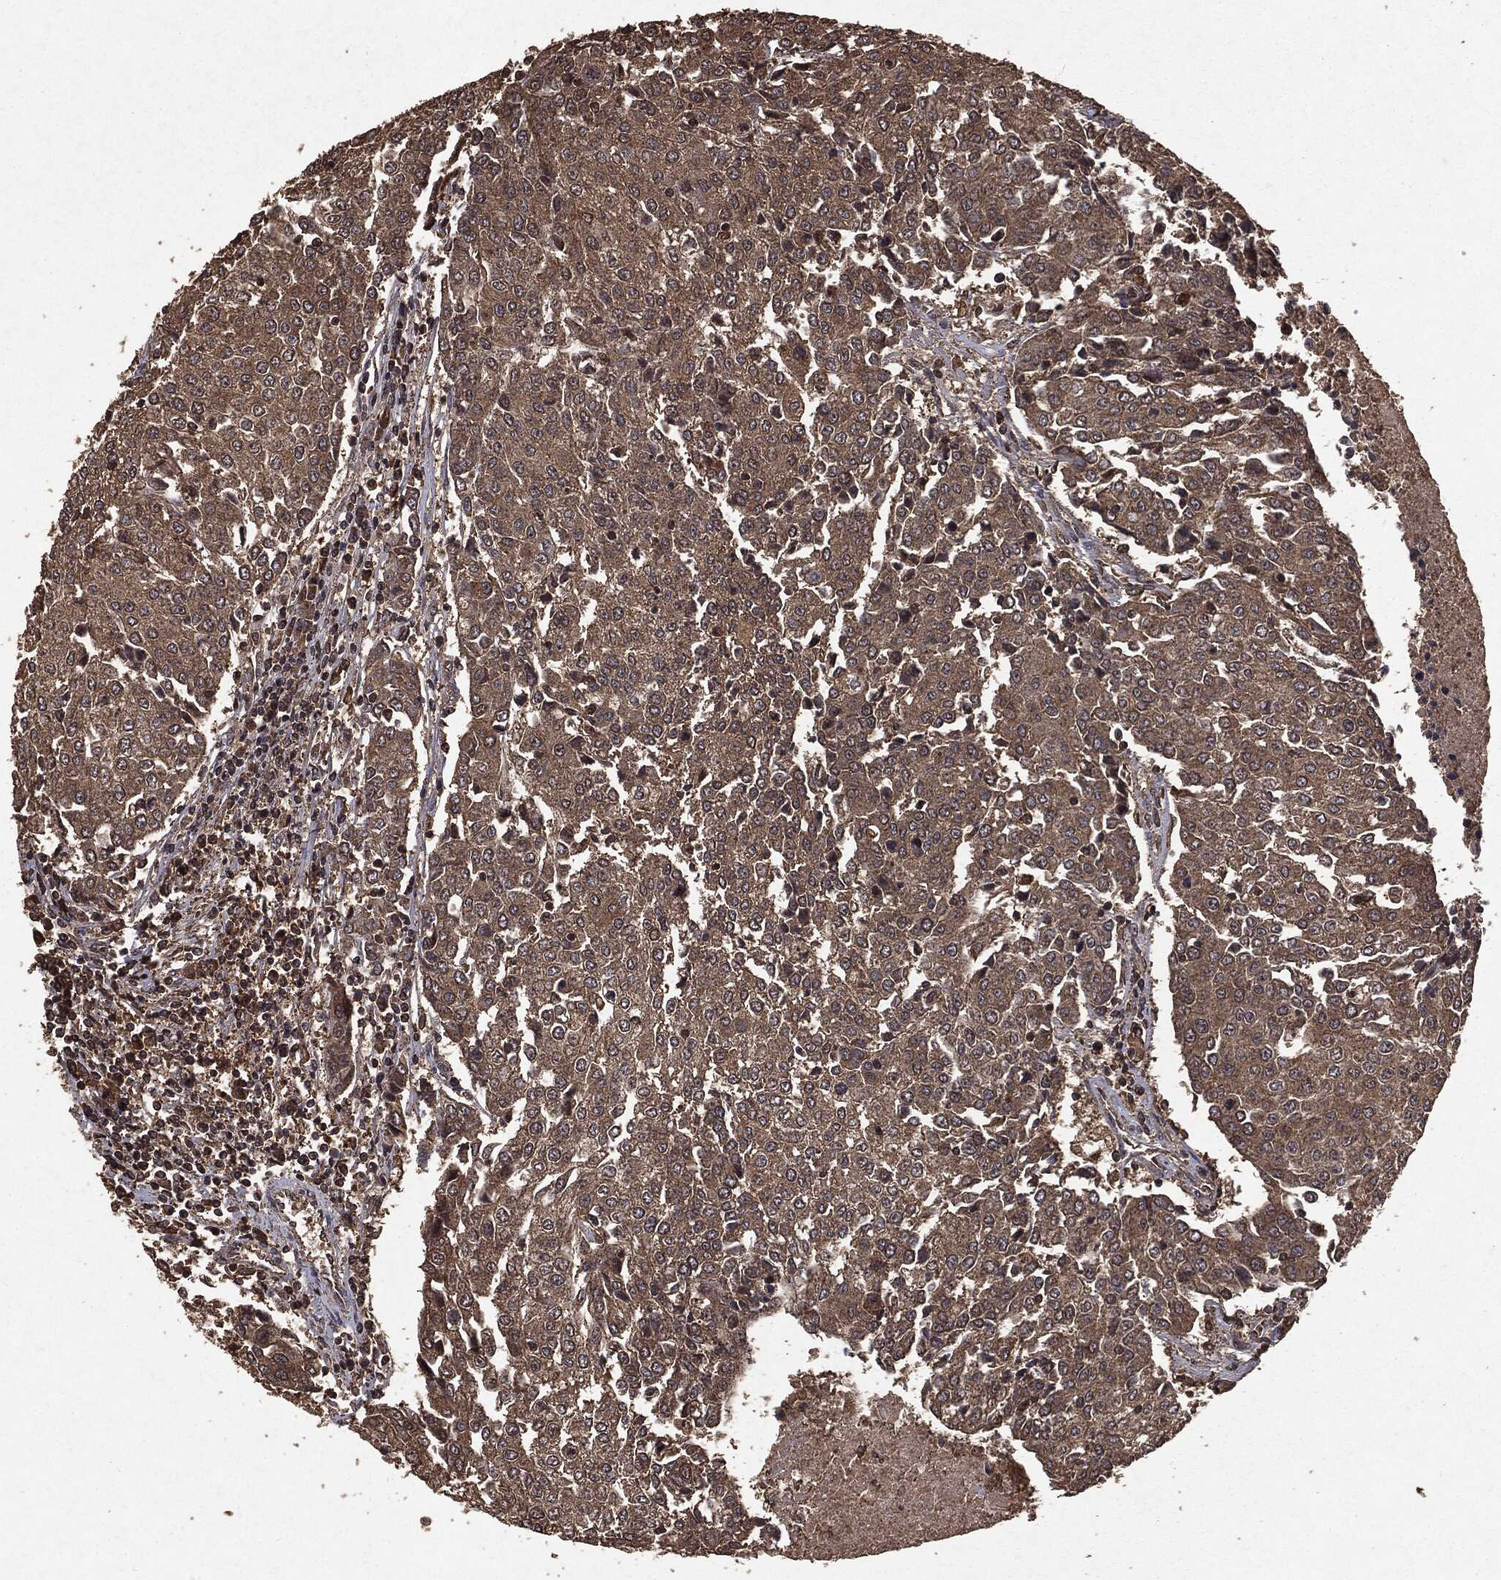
{"staining": {"intensity": "moderate", "quantity": ">75%", "location": "cytoplasmic/membranous"}, "tissue": "urothelial cancer", "cell_type": "Tumor cells", "image_type": "cancer", "snomed": [{"axis": "morphology", "description": "Urothelial carcinoma, High grade"}, {"axis": "topography", "description": "Urinary bladder"}], "caption": "Urothelial cancer stained with DAB (3,3'-diaminobenzidine) immunohistochemistry (IHC) shows medium levels of moderate cytoplasmic/membranous positivity in about >75% of tumor cells.", "gene": "NME1", "patient": {"sex": "female", "age": 85}}